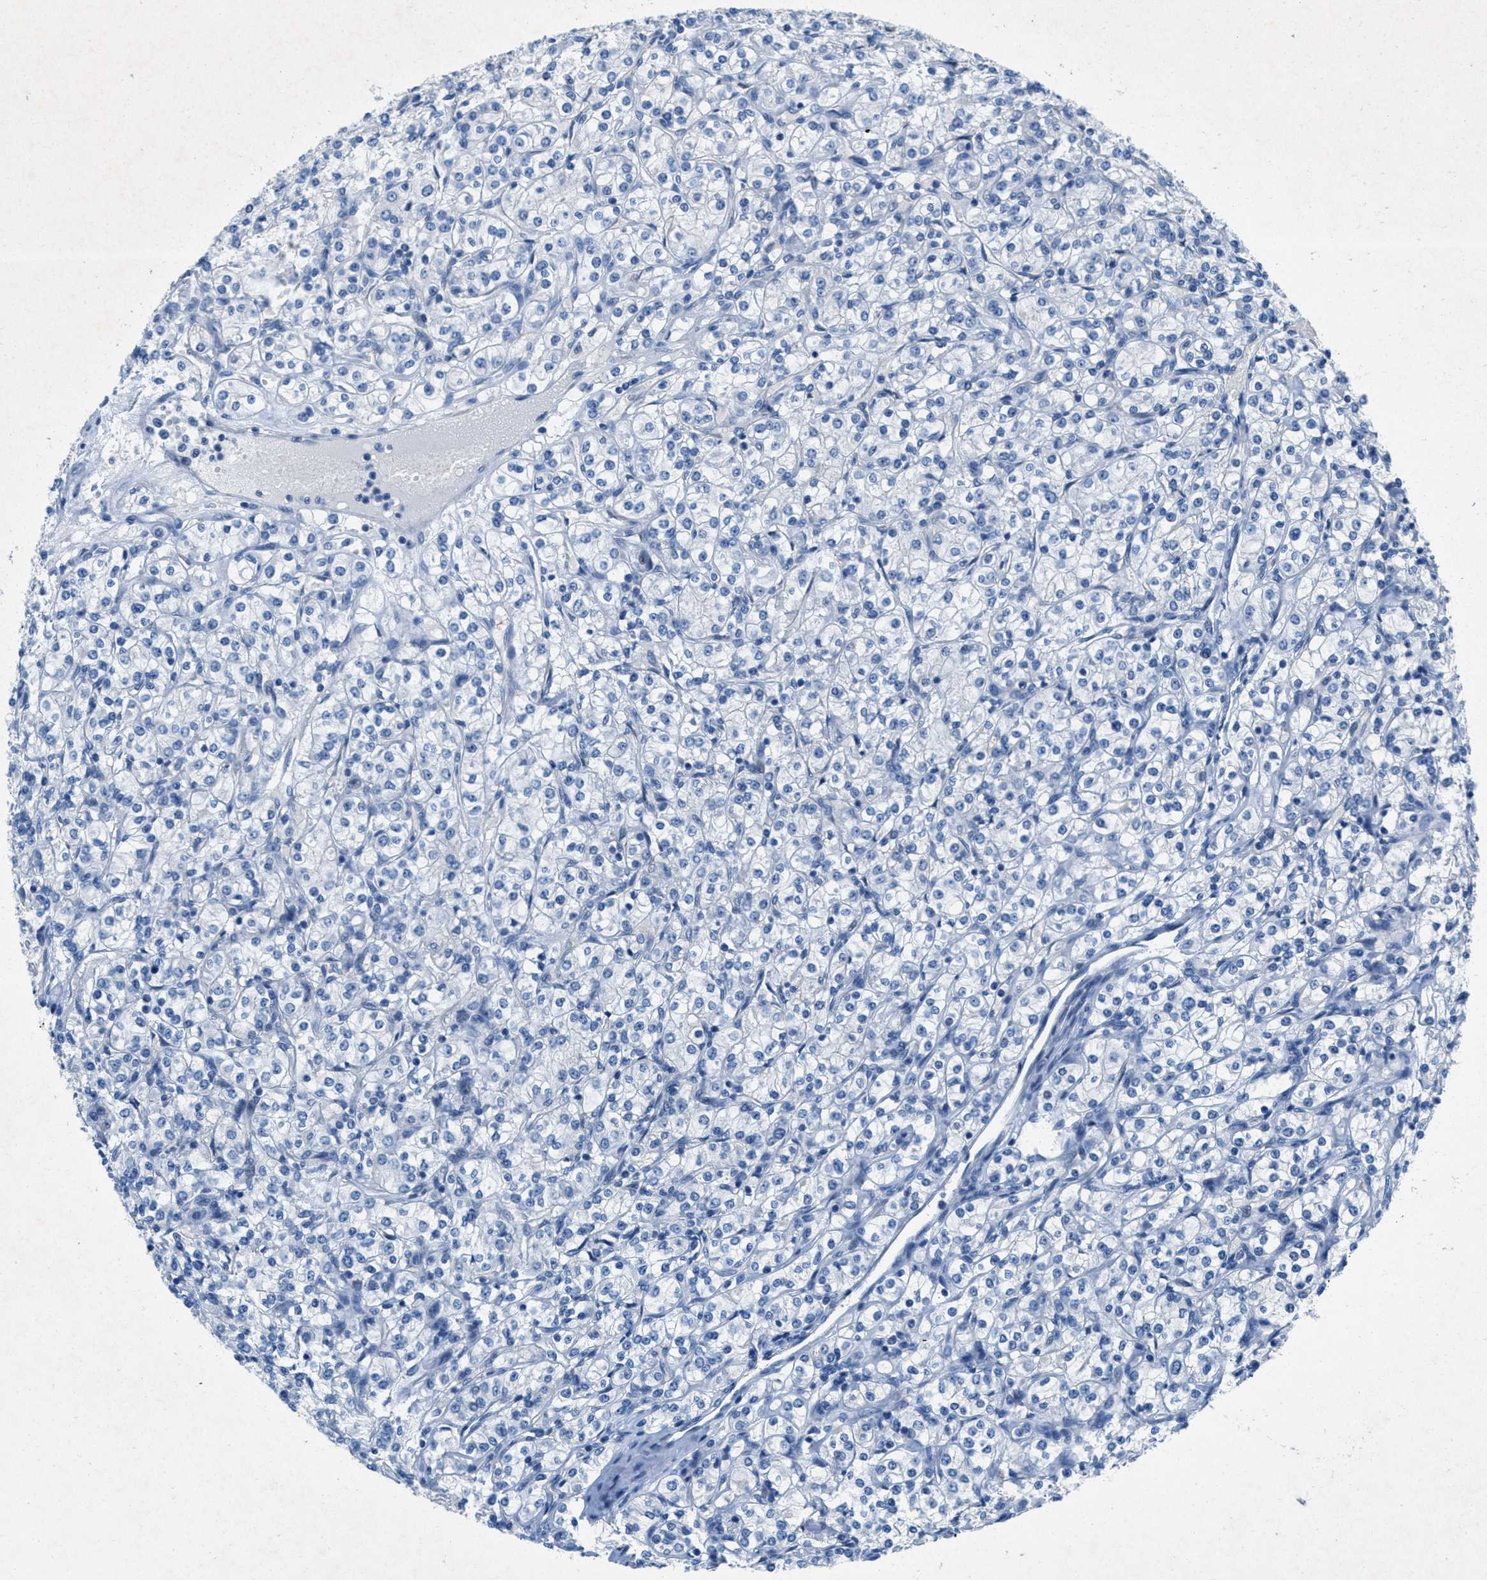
{"staining": {"intensity": "negative", "quantity": "none", "location": "none"}, "tissue": "renal cancer", "cell_type": "Tumor cells", "image_type": "cancer", "snomed": [{"axis": "morphology", "description": "Adenocarcinoma, NOS"}, {"axis": "topography", "description": "Kidney"}], "caption": "The histopathology image demonstrates no significant positivity in tumor cells of renal cancer.", "gene": "GALNT17", "patient": {"sex": "male", "age": 77}}